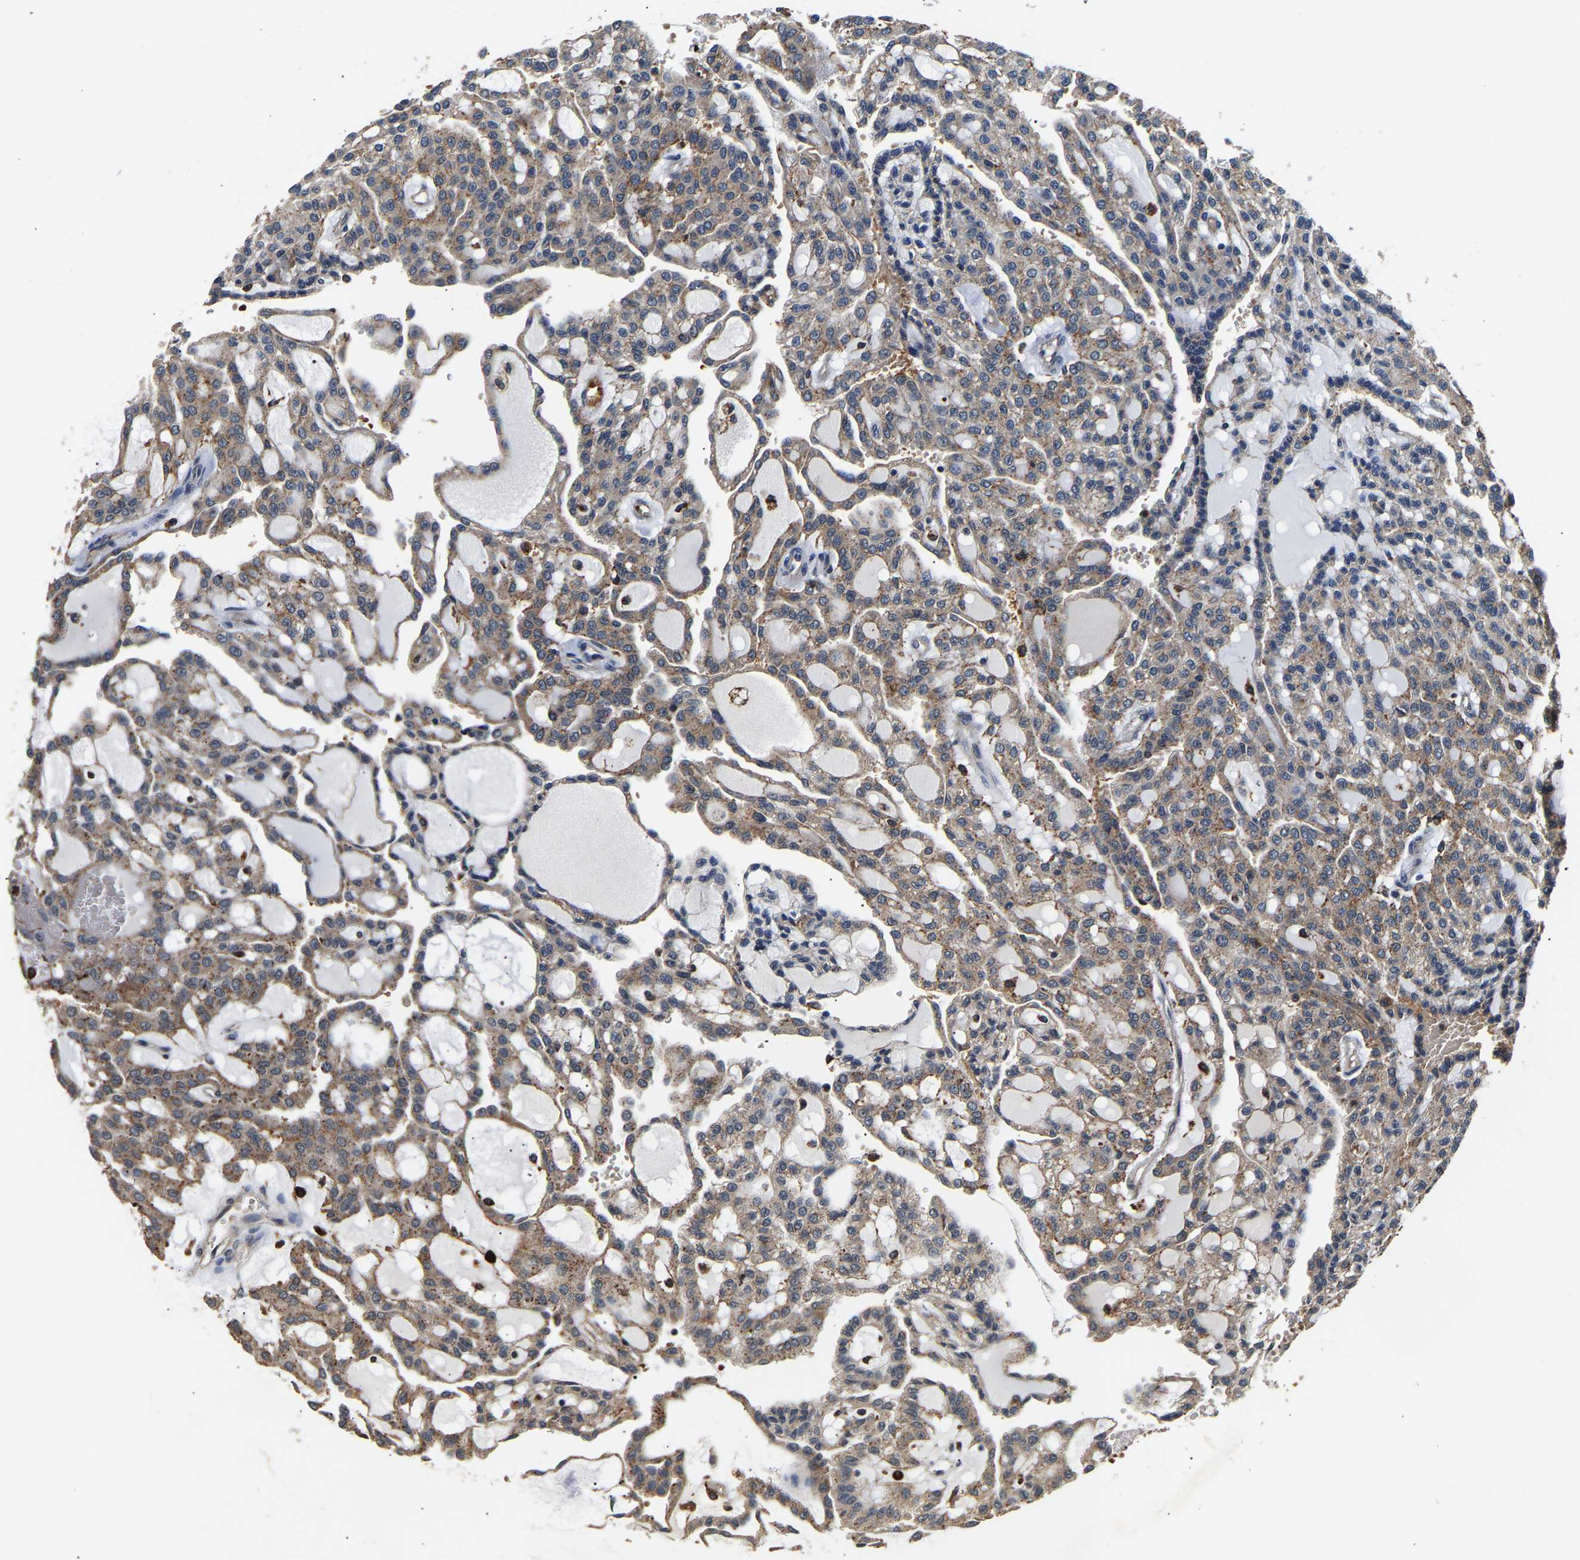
{"staining": {"intensity": "moderate", "quantity": ">75%", "location": "cytoplasmic/membranous"}, "tissue": "renal cancer", "cell_type": "Tumor cells", "image_type": "cancer", "snomed": [{"axis": "morphology", "description": "Adenocarcinoma, NOS"}, {"axis": "topography", "description": "Kidney"}], "caption": "DAB (3,3'-diaminobenzidine) immunohistochemical staining of adenocarcinoma (renal) reveals moderate cytoplasmic/membranous protein positivity in about >75% of tumor cells.", "gene": "SMU1", "patient": {"sex": "male", "age": 63}}